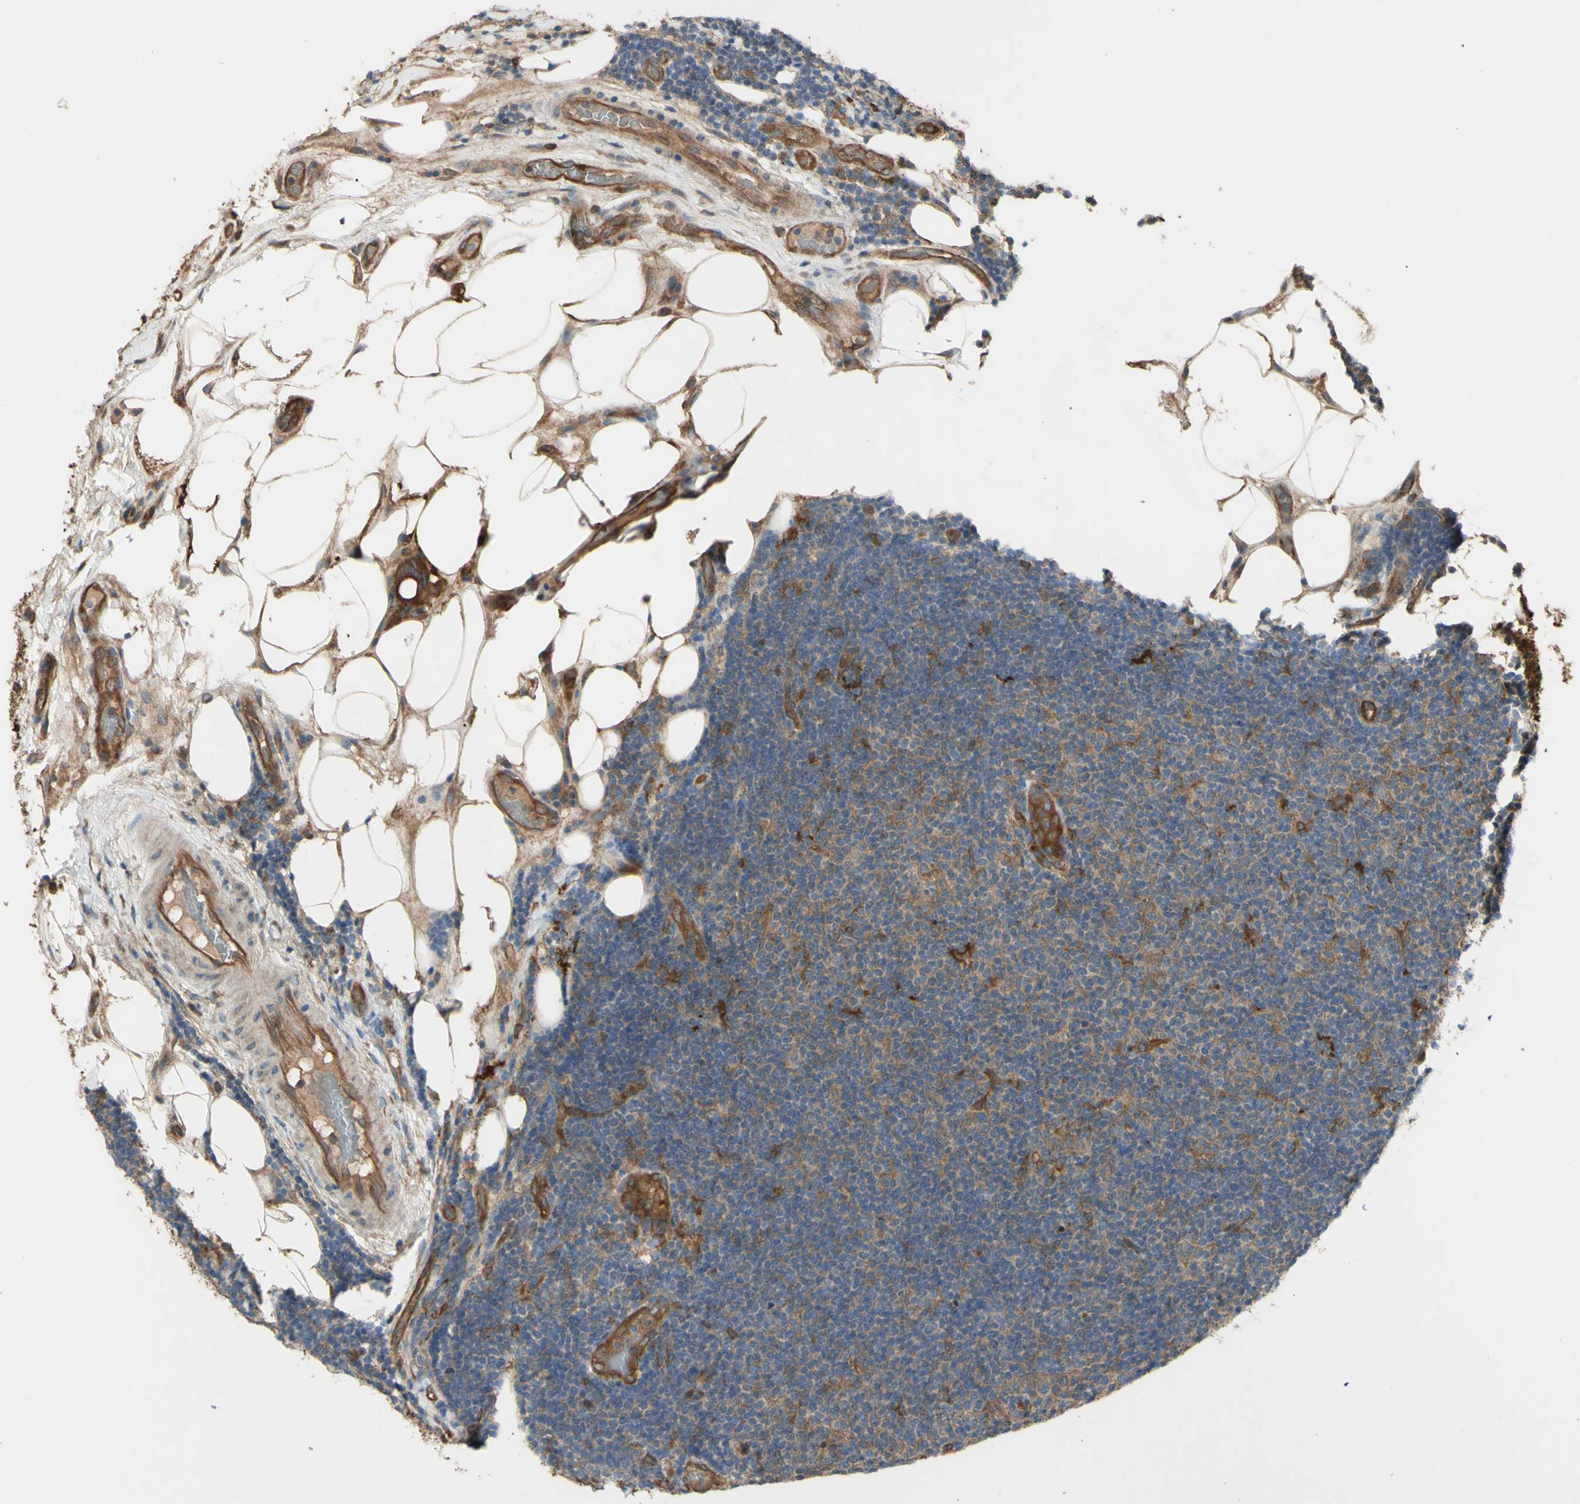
{"staining": {"intensity": "weak", "quantity": "<25%", "location": "cytoplasmic/membranous"}, "tissue": "lymphoma", "cell_type": "Tumor cells", "image_type": "cancer", "snomed": [{"axis": "morphology", "description": "Malignant lymphoma, non-Hodgkin's type, Low grade"}, {"axis": "topography", "description": "Lymph node"}], "caption": "An IHC image of lymphoma is shown. There is no staining in tumor cells of lymphoma.", "gene": "PTPN12", "patient": {"sex": "male", "age": 83}}